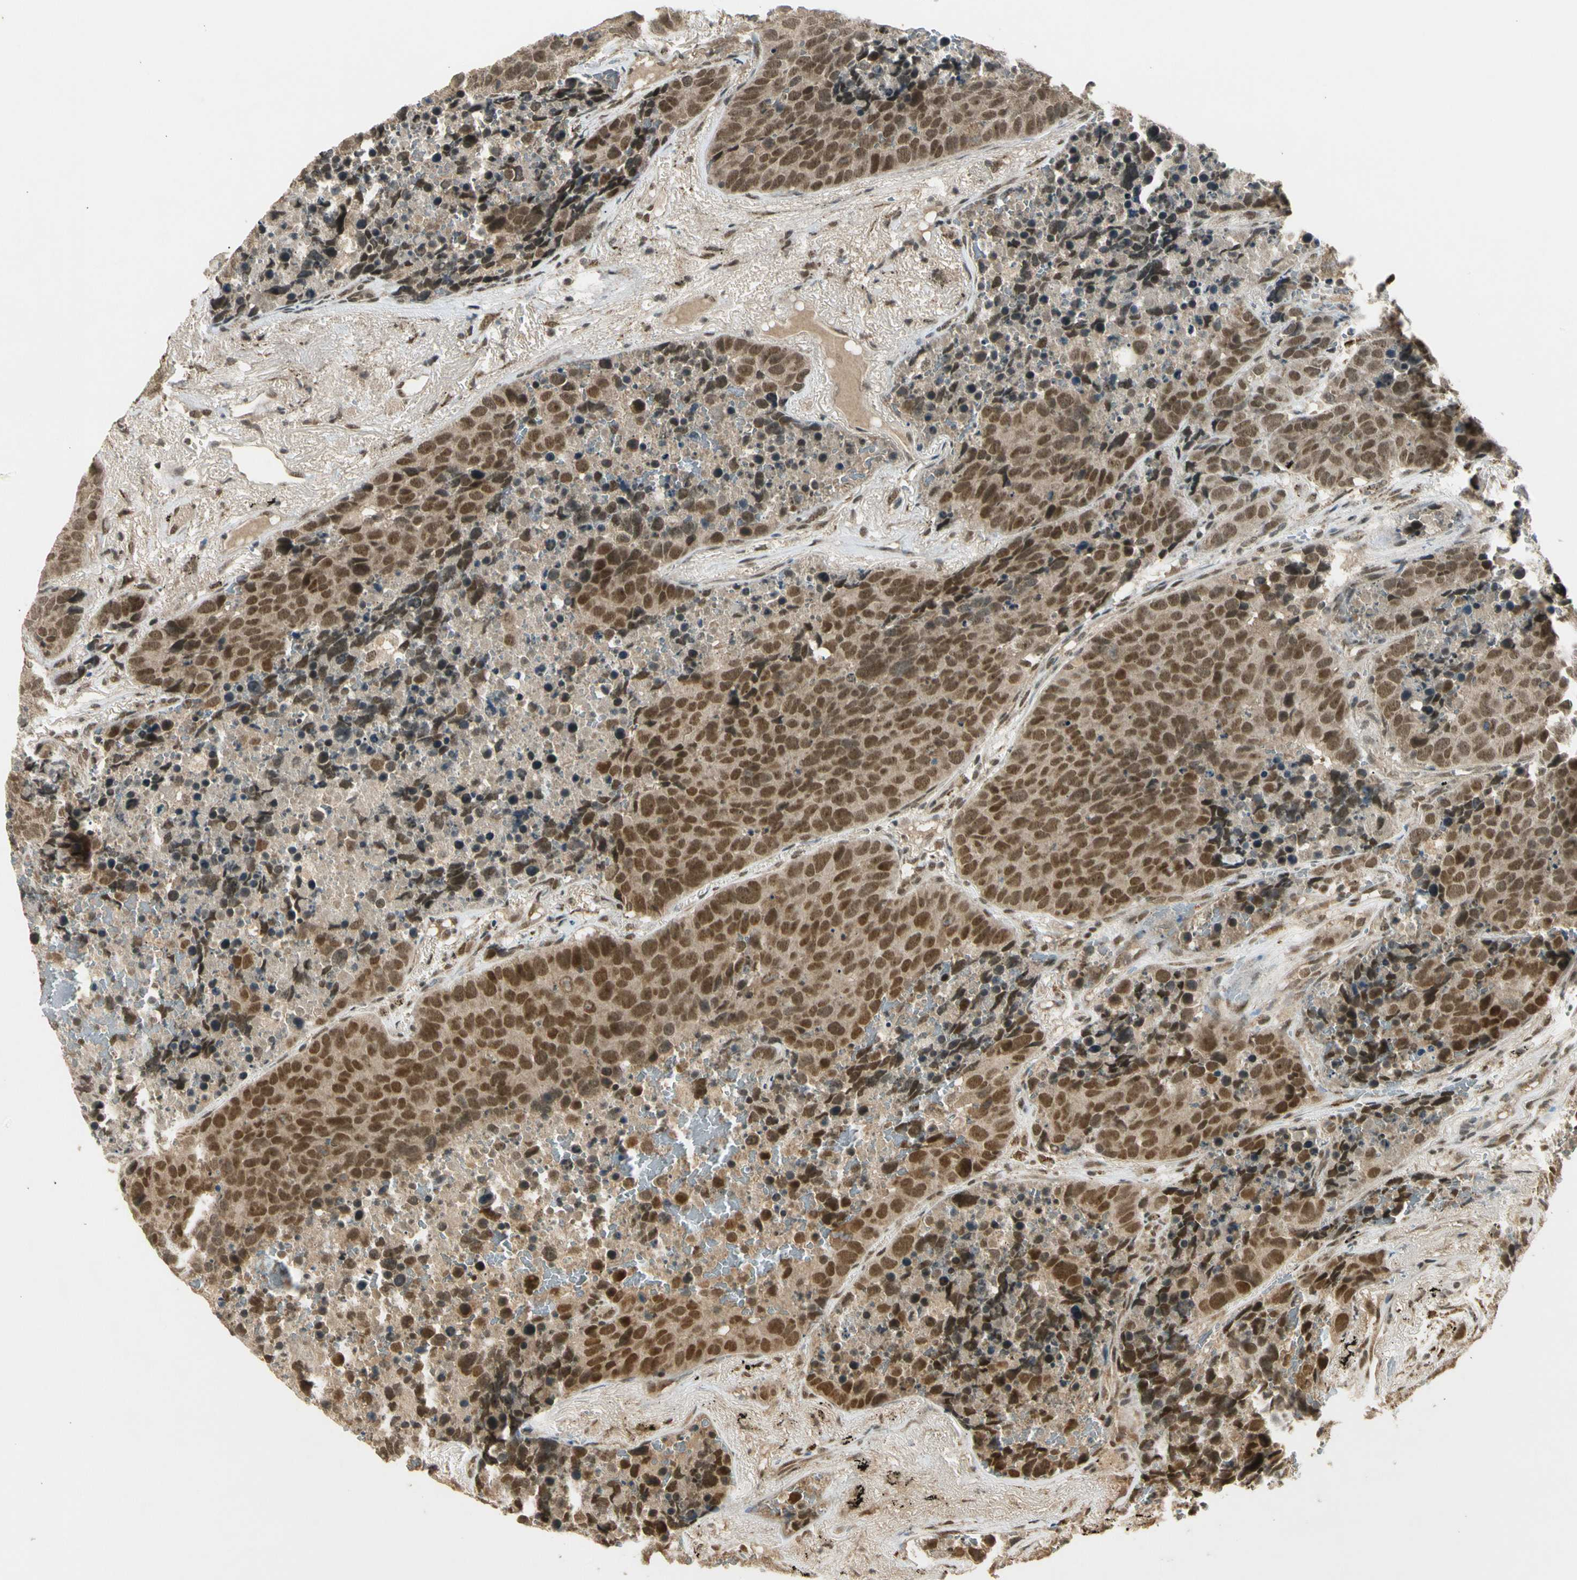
{"staining": {"intensity": "moderate", "quantity": ">75%", "location": "cytoplasmic/membranous,nuclear"}, "tissue": "carcinoid", "cell_type": "Tumor cells", "image_type": "cancer", "snomed": [{"axis": "morphology", "description": "Carcinoid, malignant, NOS"}, {"axis": "topography", "description": "Lung"}], "caption": "Brown immunohistochemical staining in carcinoid (malignant) displays moderate cytoplasmic/membranous and nuclear staining in approximately >75% of tumor cells.", "gene": "ZNF135", "patient": {"sex": "male", "age": 60}}